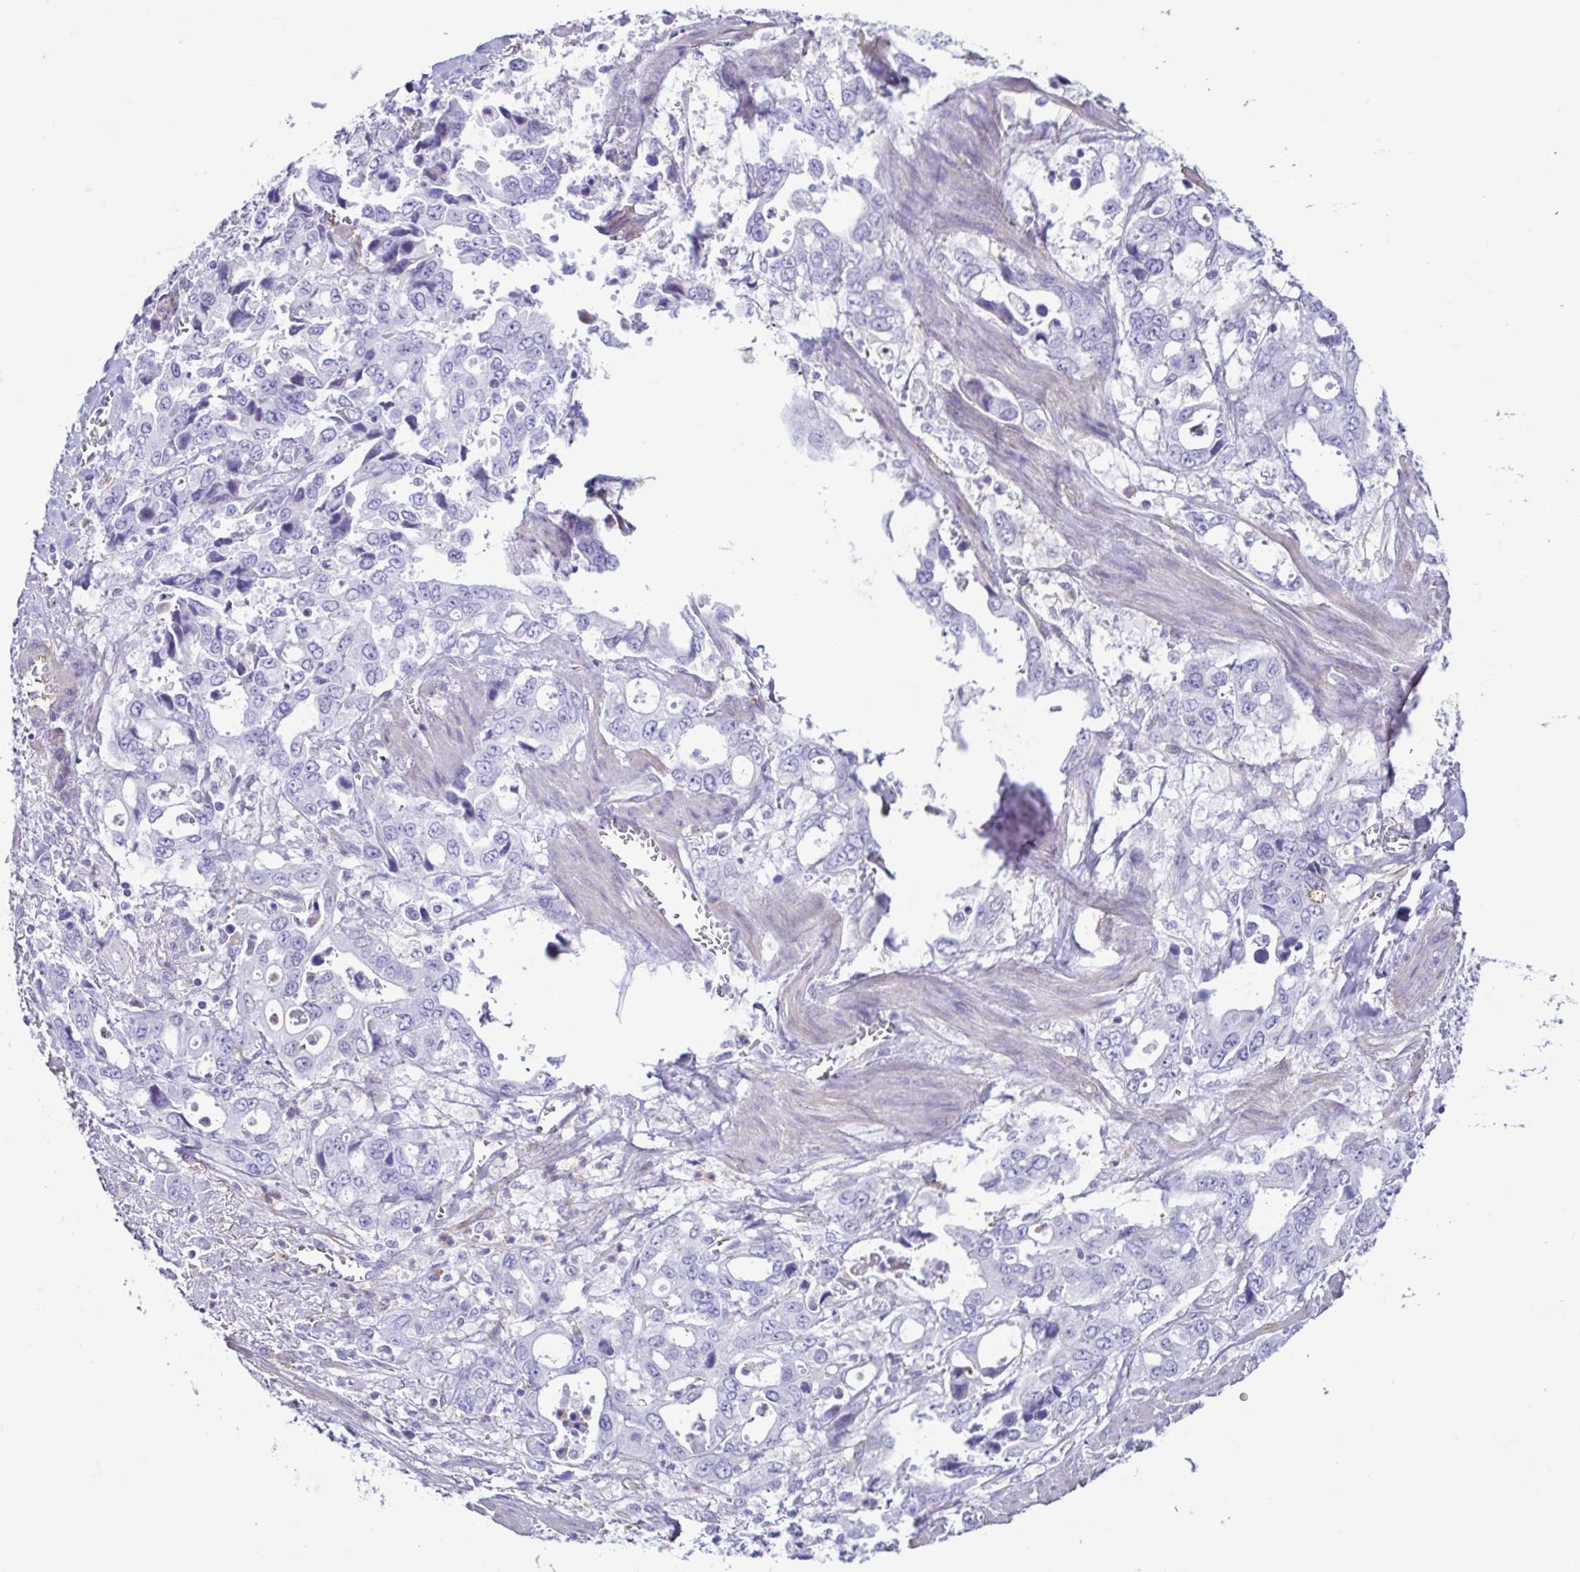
{"staining": {"intensity": "negative", "quantity": "none", "location": "none"}, "tissue": "stomach cancer", "cell_type": "Tumor cells", "image_type": "cancer", "snomed": [{"axis": "morphology", "description": "Adenocarcinoma, NOS"}, {"axis": "topography", "description": "Stomach, upper"}], "caption": "Immunohistochemical staining of human adenocarcinoma (stomach) reveals no significant positivity in tumor cells.", "gene": "CYP11B1", "patient": {"sex": "male", "age": 74}}